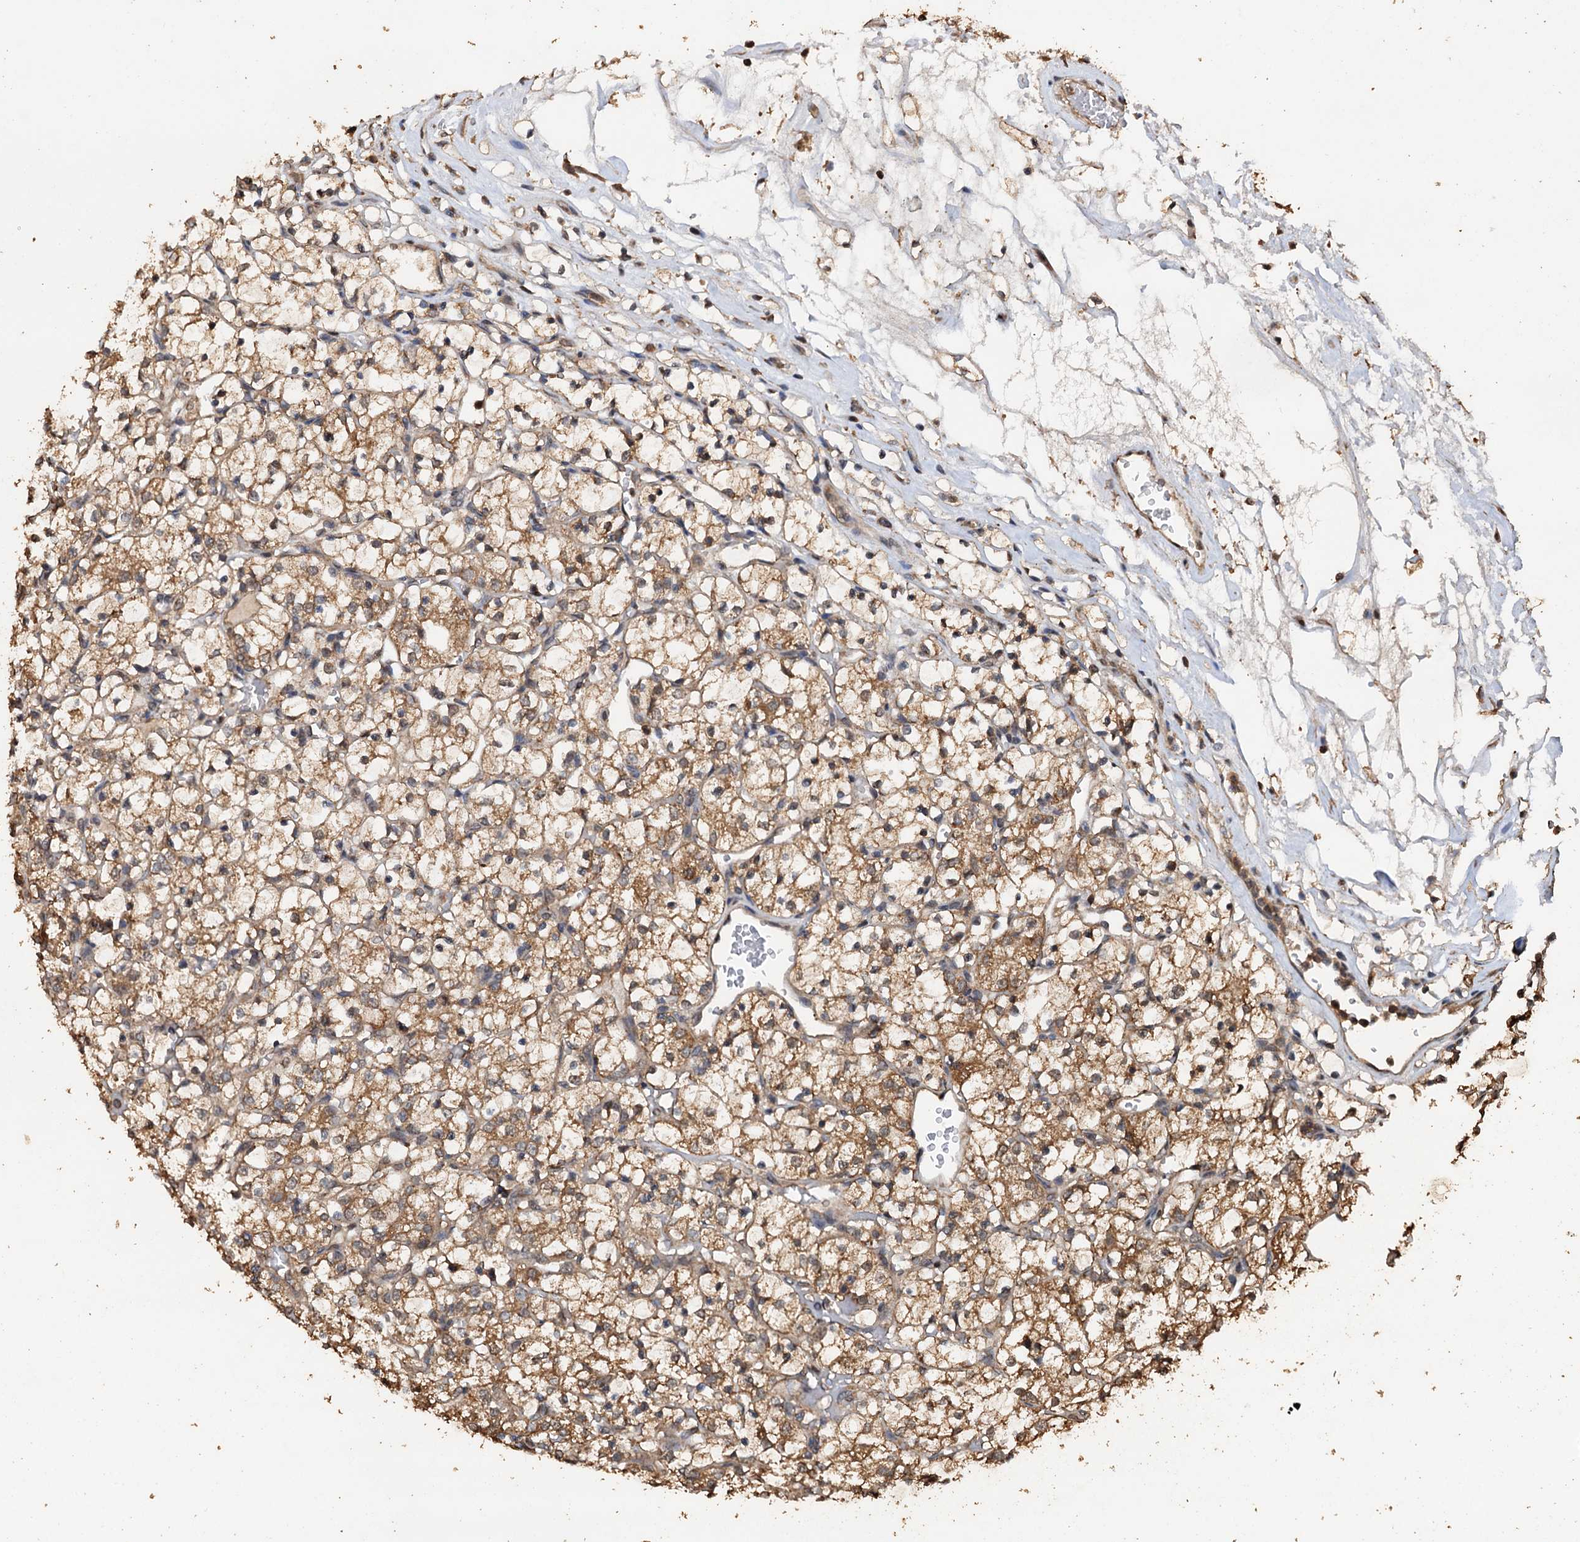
{"staining": {"intensity": "moderate", "quantity": ">75%", "location": "cytoplasmic/membranous"}, "tissue": "renal cancer", "cell_type": "Tumor cells", "image_type": "cancer", "snomed": [{"axis": "morphology", "description": "Adenocarcinoma, NOS"}, {"axis": "topography", "description": "Kidney"}], "caption": "Protein expression by immunohistochemistry exhibits moderate cytoplasmic/membranous staining in about >75% of tumor cells in adenocarcinoma (renal). The protein of interest is shown in brown color, while the nuclei are stained blue.", "gene": "PSMD9", "patient": {"sex": "female", "age": 69}}